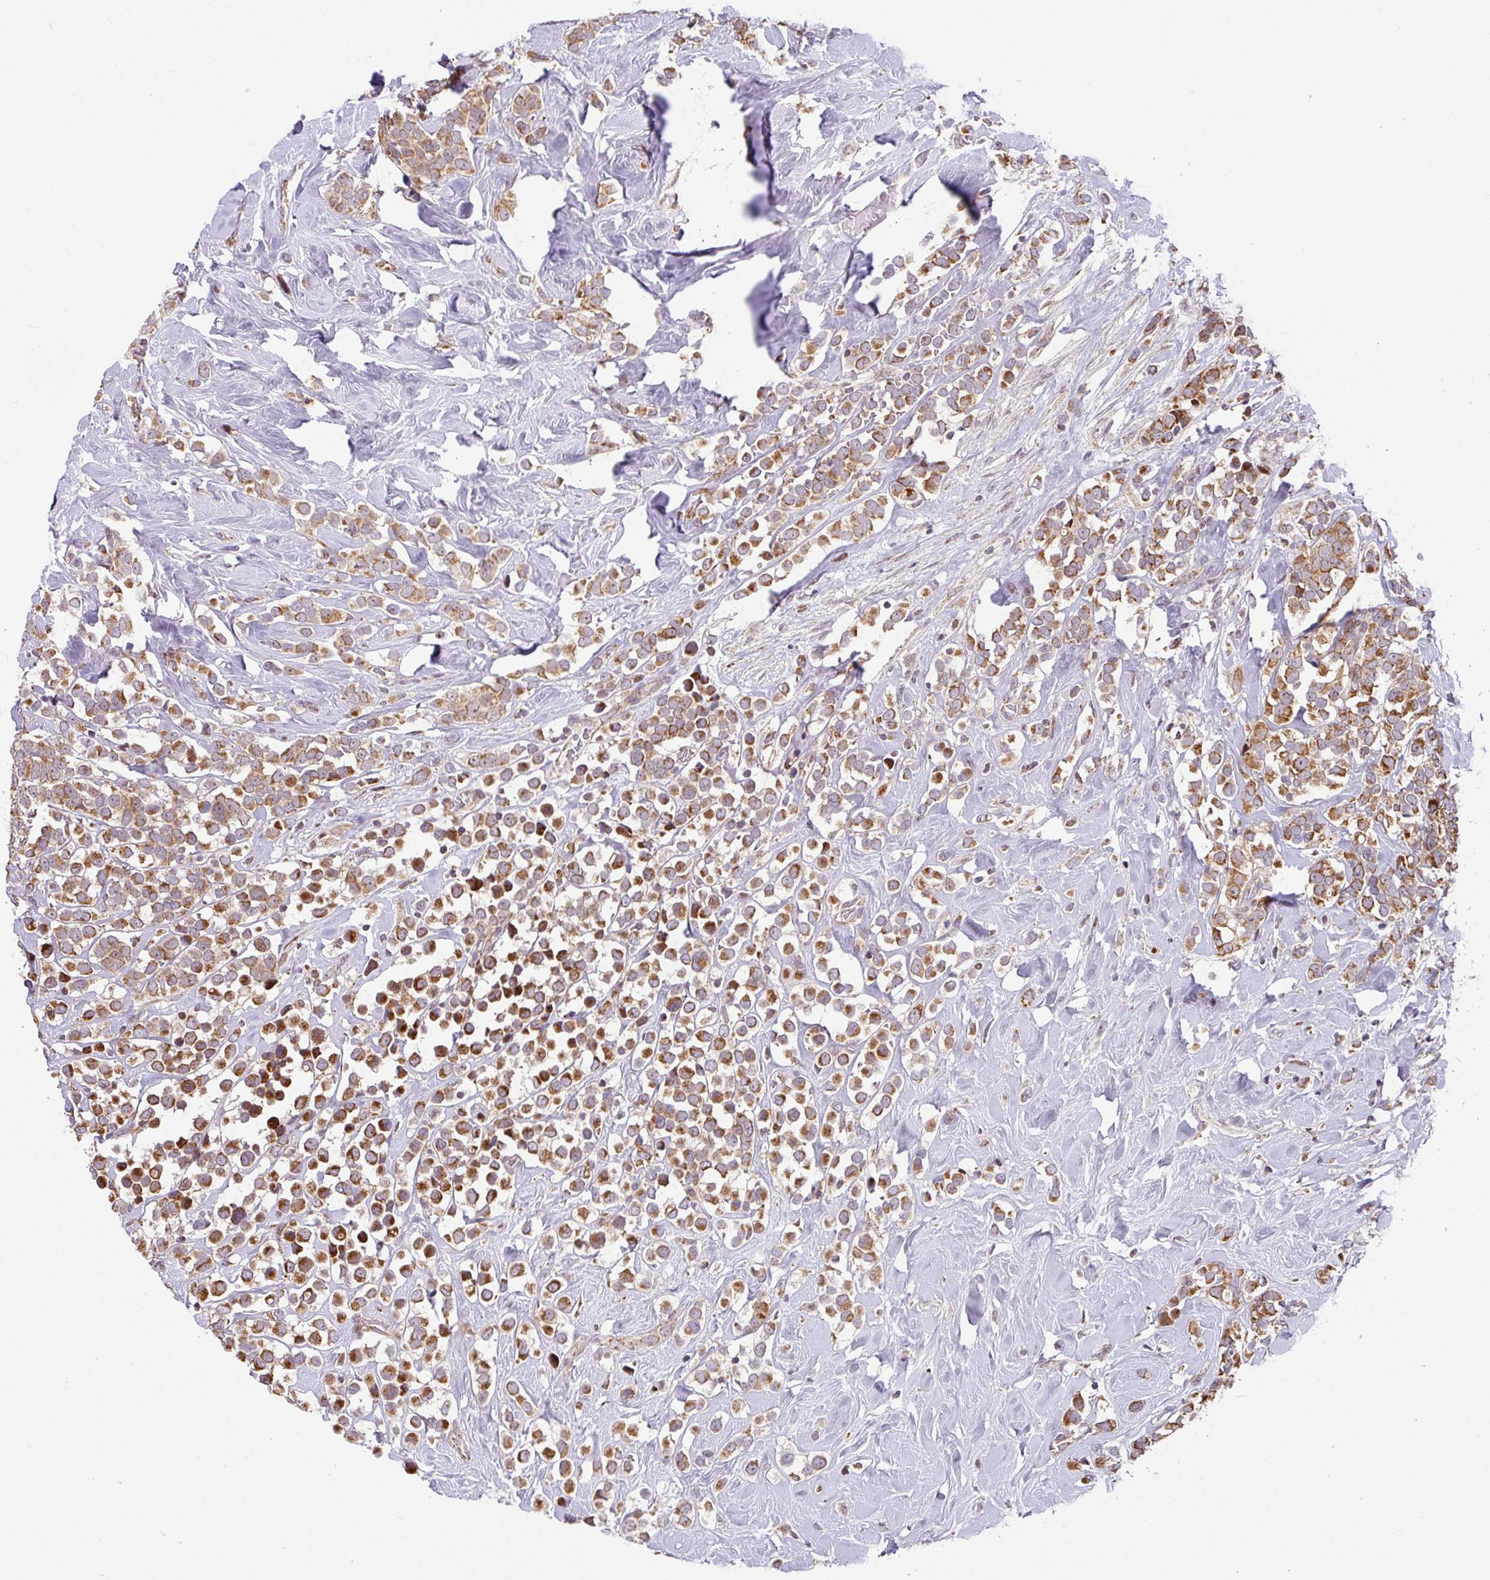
{"staining": {"intensity": "strong", "quantity": ">75%", "location": "cytoplasmic/membranous"}, "tissue": "breast cancer", "cell_type": "Tumor cells", "image_type": "cancer", "snomed": [{"axis": "morphology", "description": "Duct carcinoma"}, {"axis": "topography", "description": "Breast"}], "caption": "Breast invasive ductal carcinoma stained with a brown dye reveals strong cytoplasmic/membranous positive positivity in about >75% of tumor cells.", "gene": "SARS2", "patient": {"sex": "female", "age": 80}}